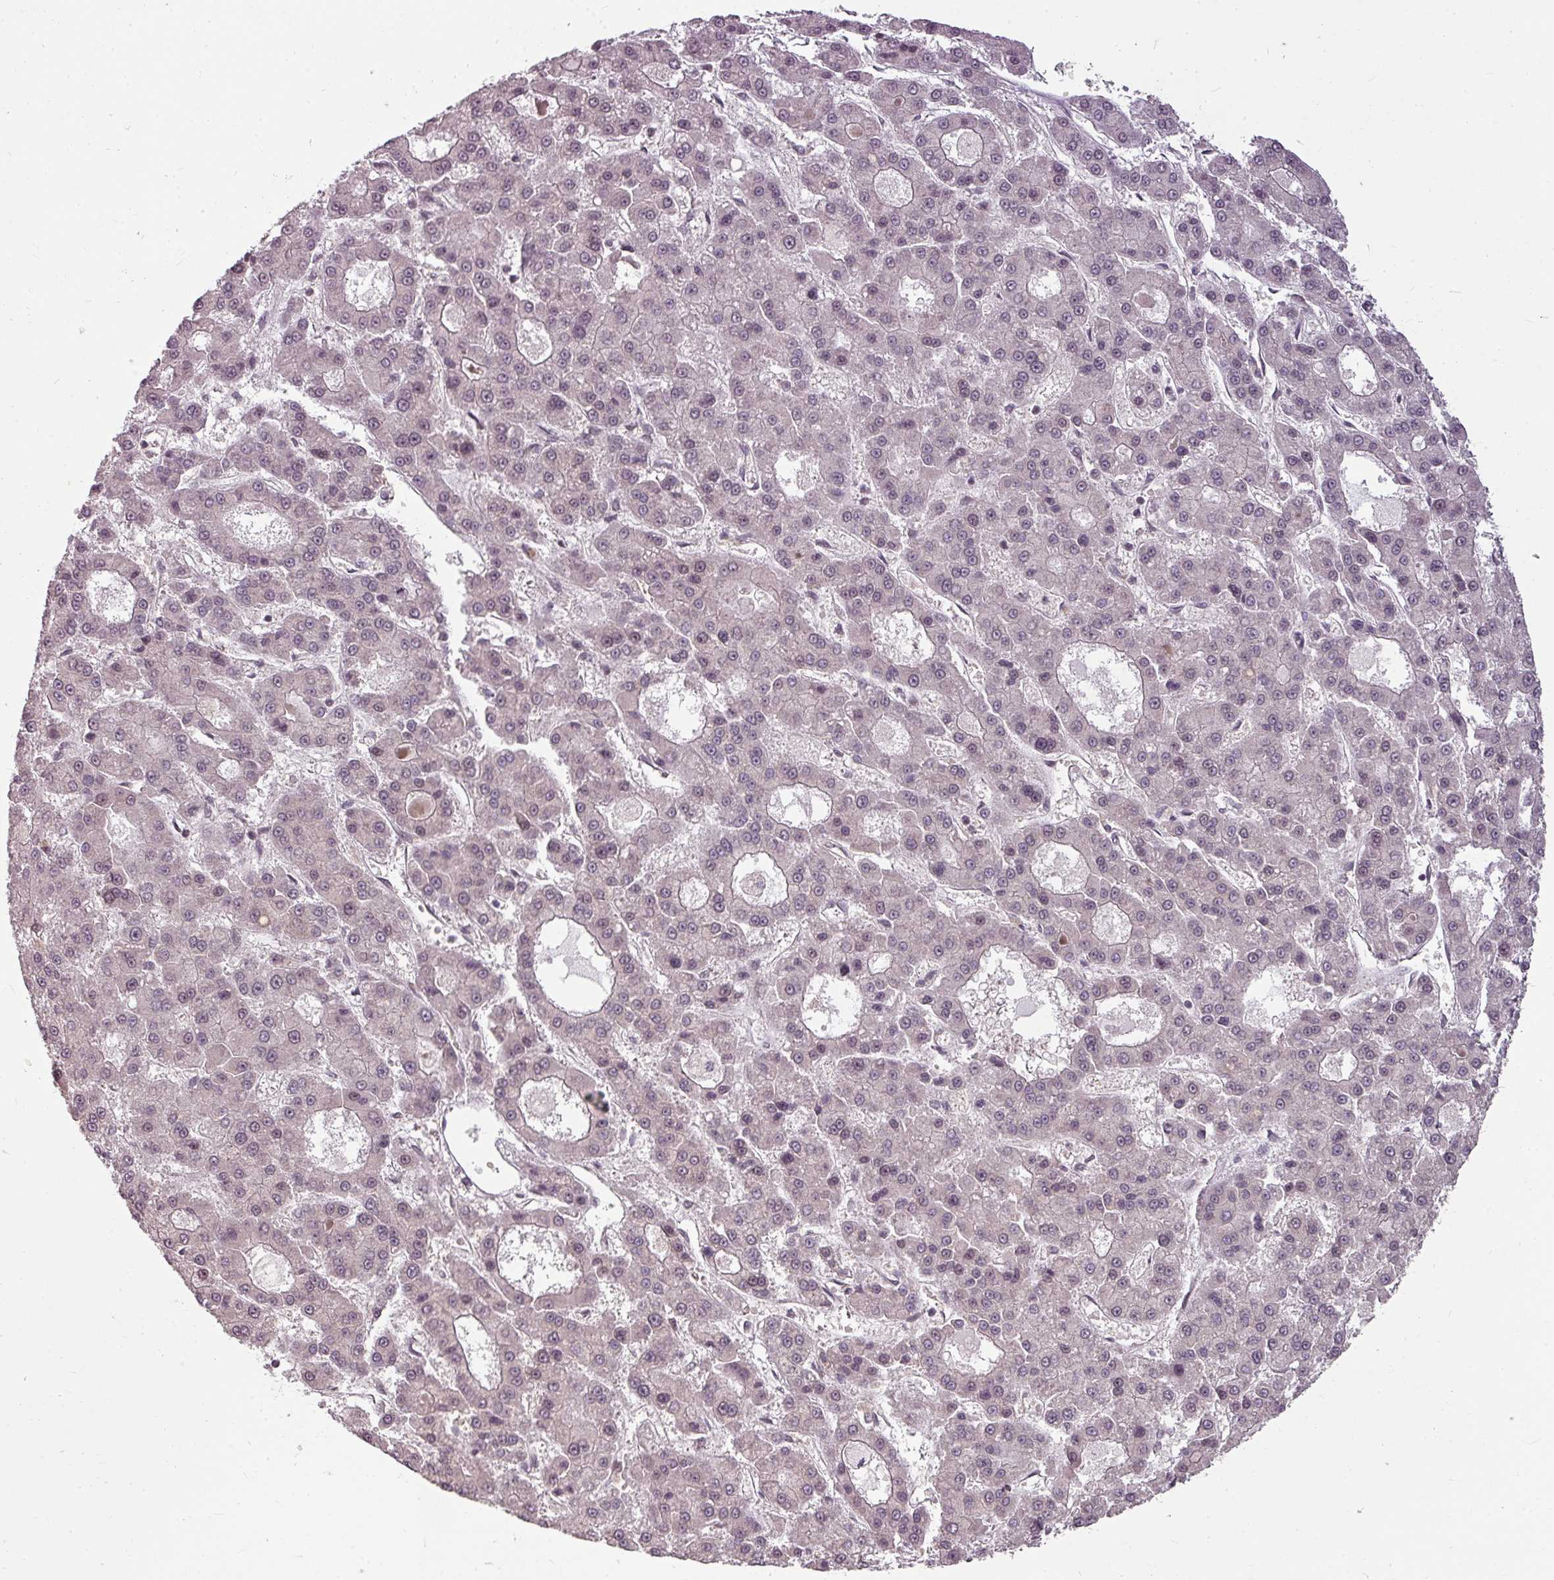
{"staining": {"intensity": "negative", "quantity": "none", "location": "none"}, "tissue": "liver cancer", "cell_type": "Tumor cells", "image_type": "cancer", "snomed": [{"axis": "morphology", "description": "Carcinoma, Hepatocellular, NOS"}, {"axis": "topography", "description": "Liver"}], "caption": "The histopathology image demonstrates no significant staining in tumor cells of liver hepatocellular carcinoma.", "gene": "CLIC1", "patient": {"sex": "male", "age": 70}}